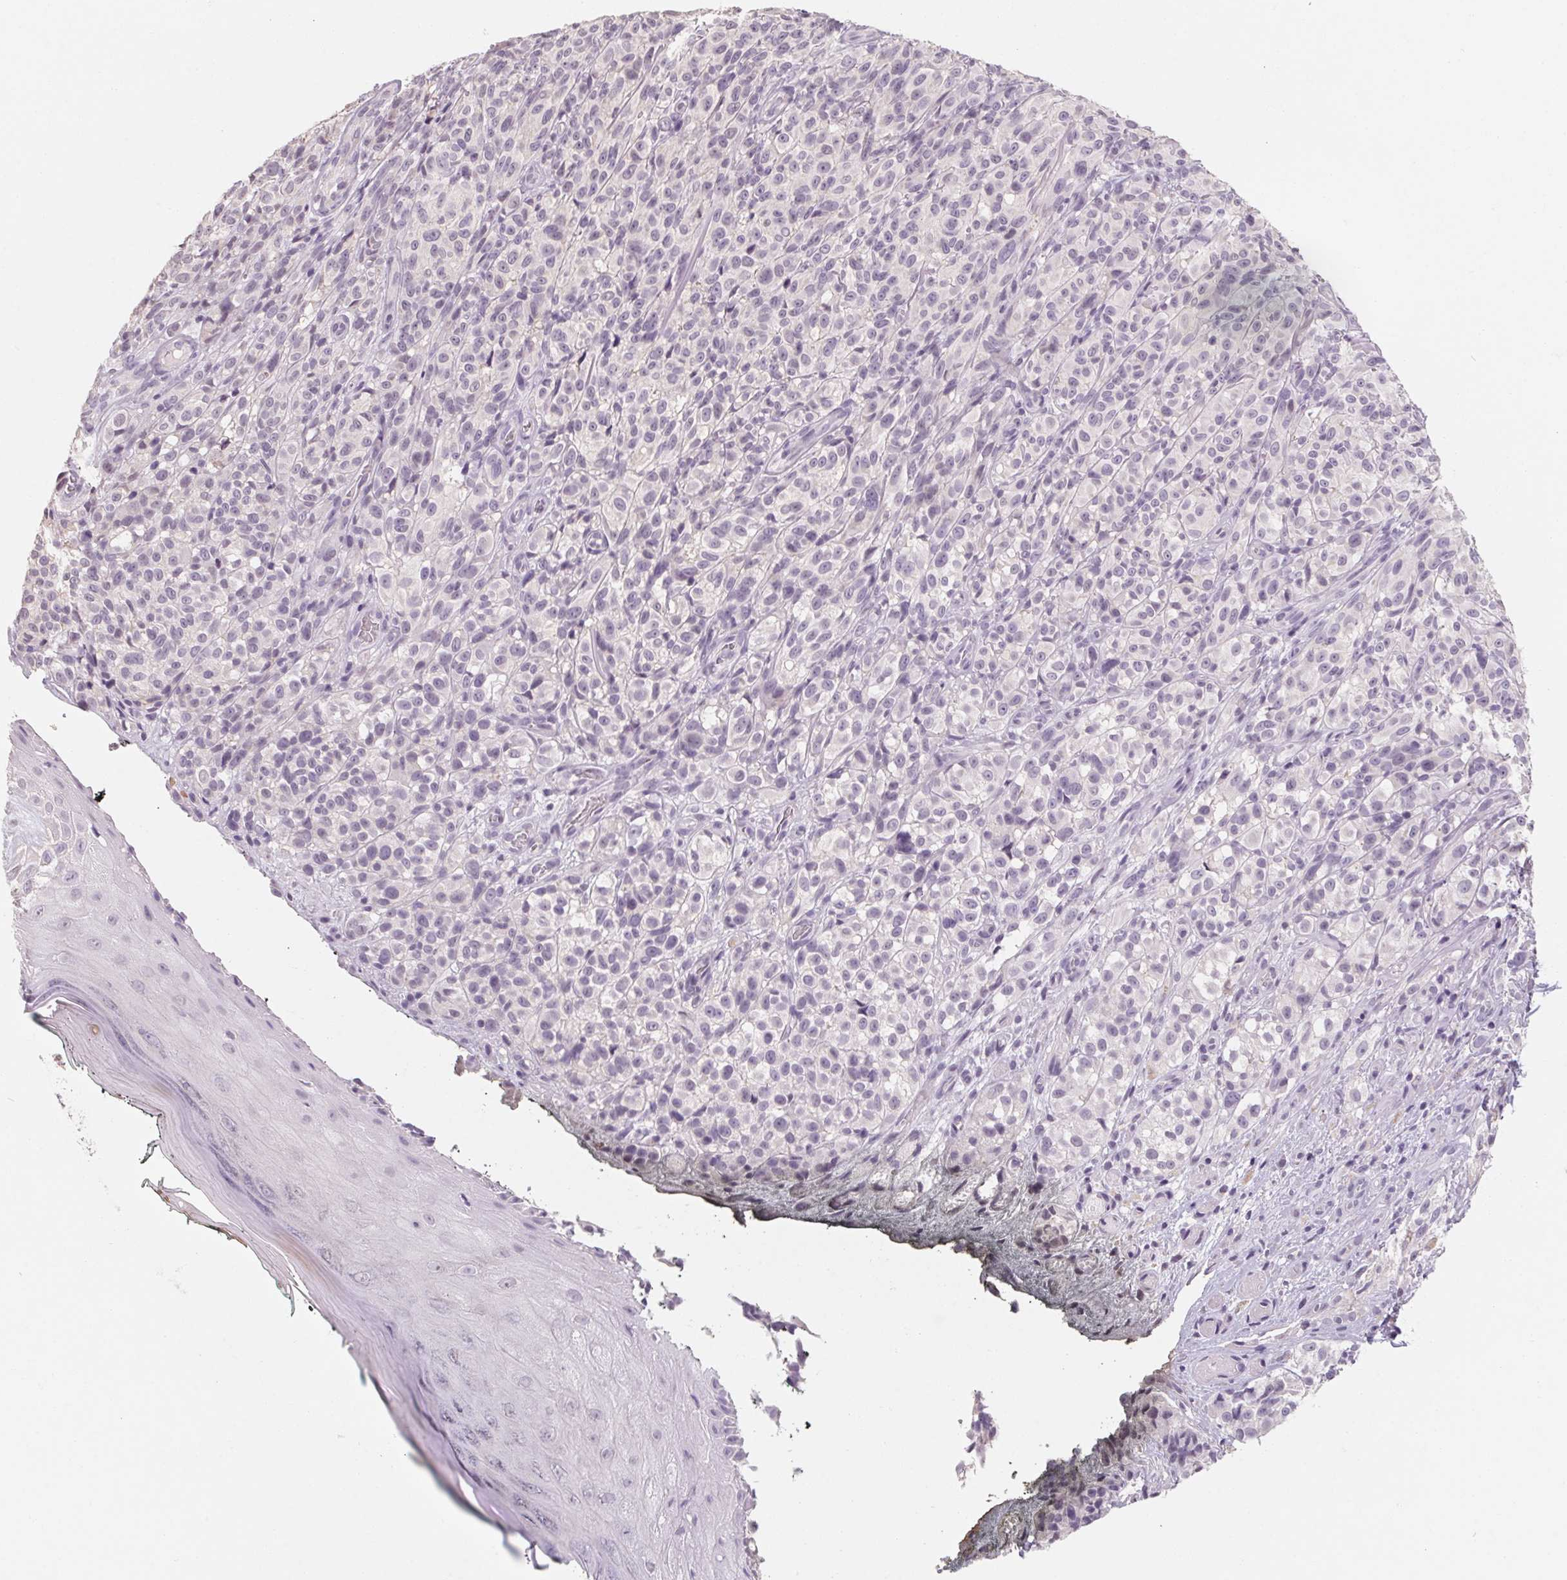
{"staining": {"intensity": "negative", "quantity": "none", "location": "none"}, "tissue": "melanoma", "cell_type": "Tumor cells", "image_type": "cancer", "snomed": [{"axis": "morphology", "description": "Malignant melanoma, NOS"}, {"axis": "topography", "description": "Skin"}], "caption": "High magnification brightfield microscopy of melanoma stained with DAB (brown) and counterstained with hematoxylin (blue): tumor cells show no significant staining. (DAB IHC with hematoxylin counter stain).", "gene": "CAPZA3", "patient": {"sex": "female", "age": 85}}